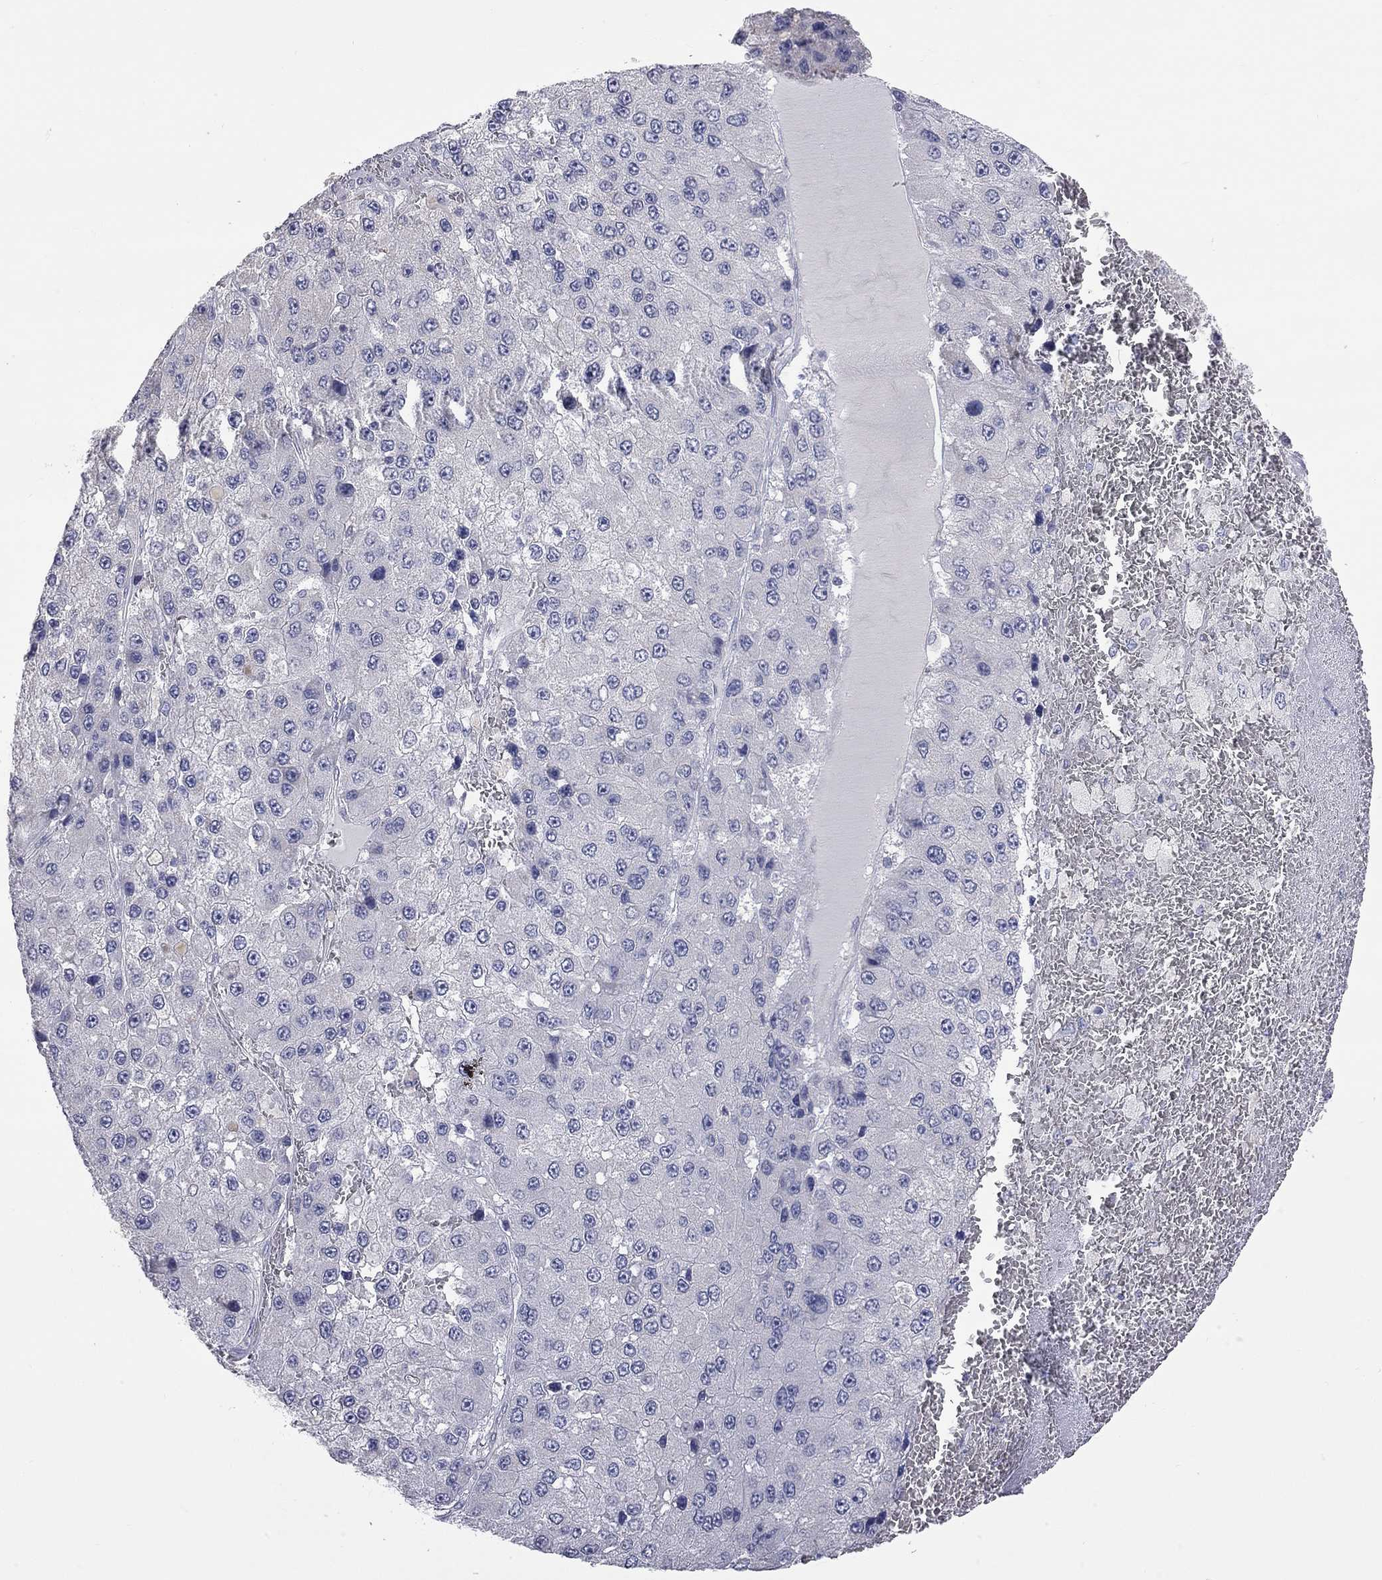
{"staining": {"intensity": "negative", "quantity": "none", "location": "none"}, "tissue": "liver cancer", "cell_type": "Tumor cells", "image_type": "cancer", "snomed": [{"axis": "morphology", "description": "Carcinoma, Hepatocellular, NOS"}, {"axis": "topography", "description": "Liver"}], "caption": "IHC of liver hepatocellular carcinoma displays no expression in tumor cells.", "gene": "OPRK1", "patient": {"sex": "female", "age": 73}}